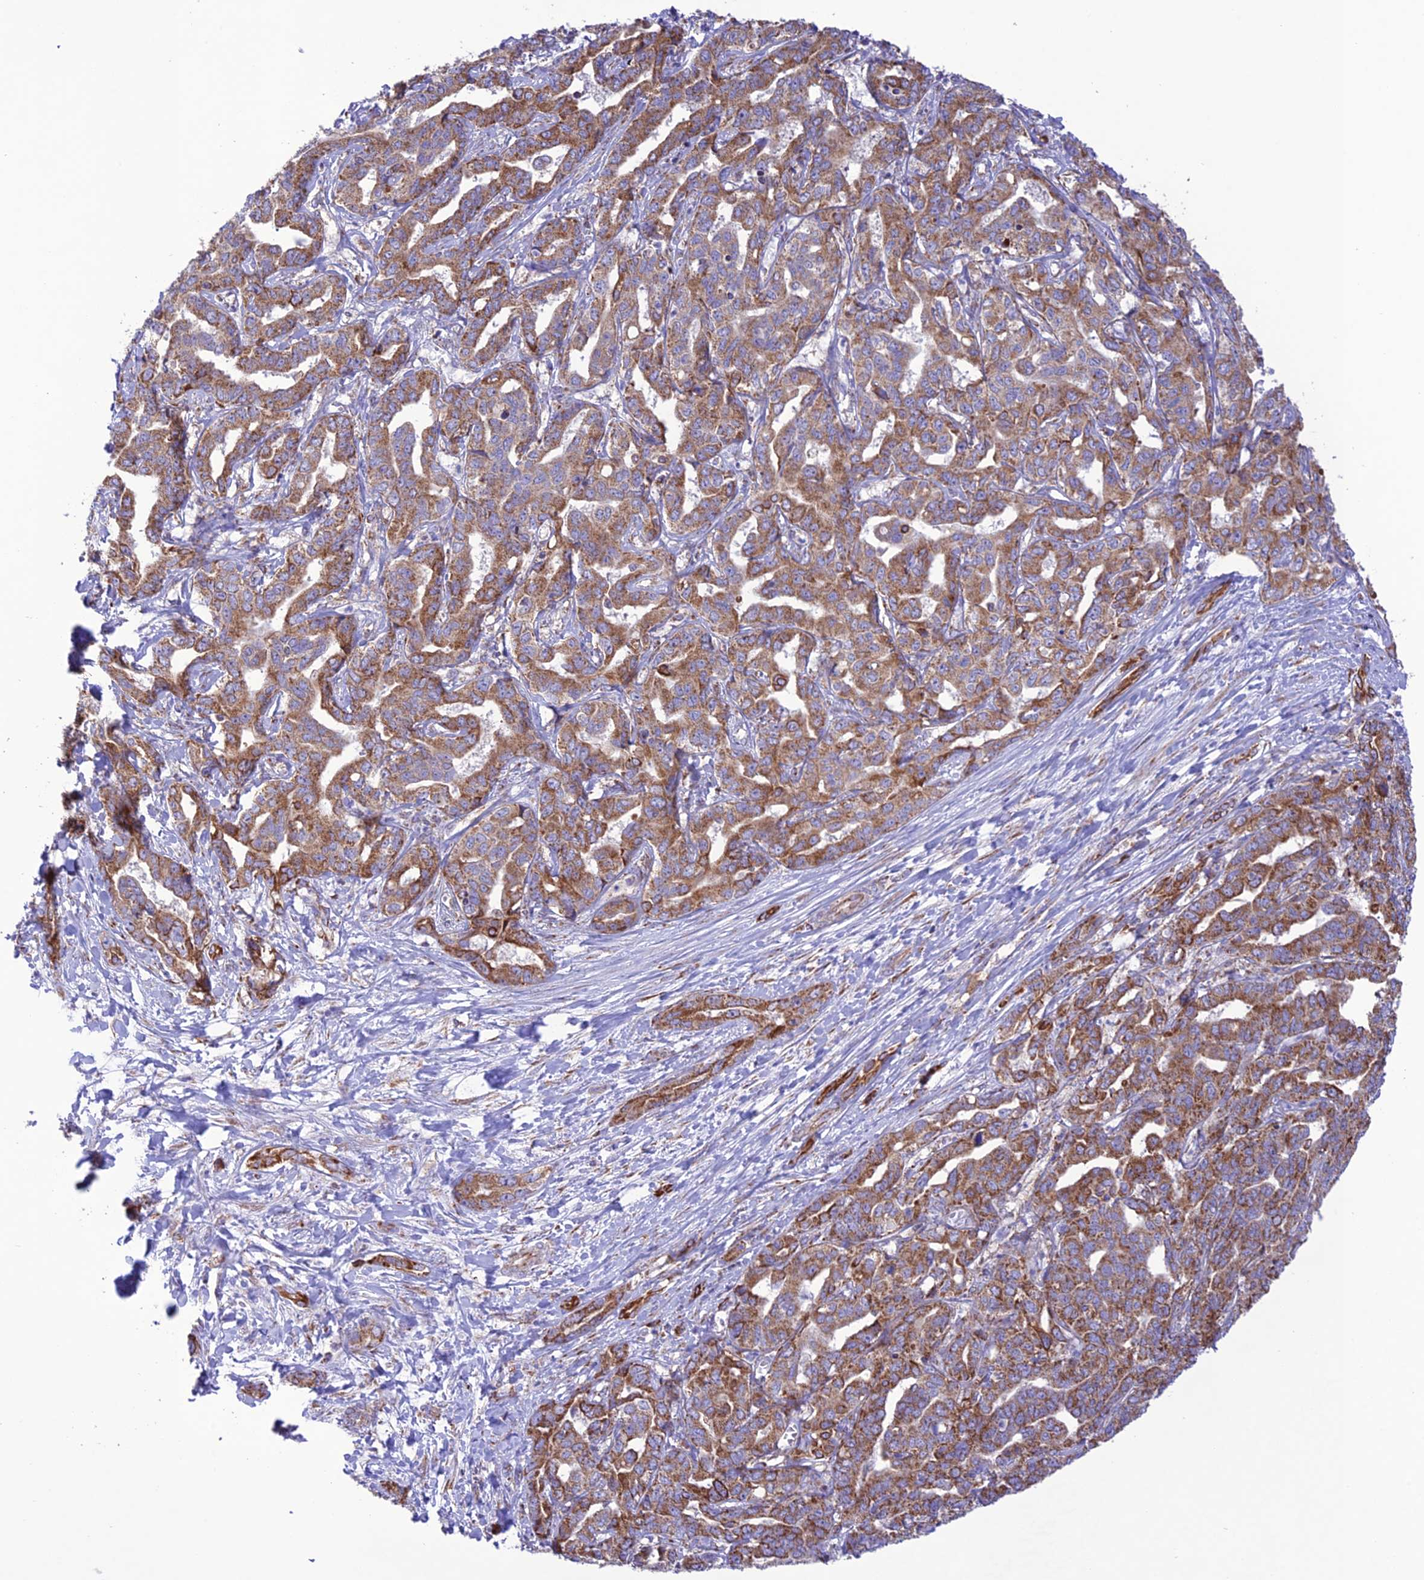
{"staining": {"intensity": "moderate", "quantity": ">75%", "location": "cytoplasmic/membranous"}, "tissue": "liver cancer", "cell_type": "Tumor cells", "image_type": "cancer", "snomed": [{"axis": "morphology", "description": "Cholangiocarcinoma"}, {"axis": "topography", "description": "Liver"}], "caption": "Moderate cytoplasmic/membranous expression for a protein is seen in approximately >75% of tumor cells of liver cancer (cholangiocarcinoma) using immunohistochemistry.", "gene": "UAP1L1", "patient": {"sex": "male", "age": 59}}